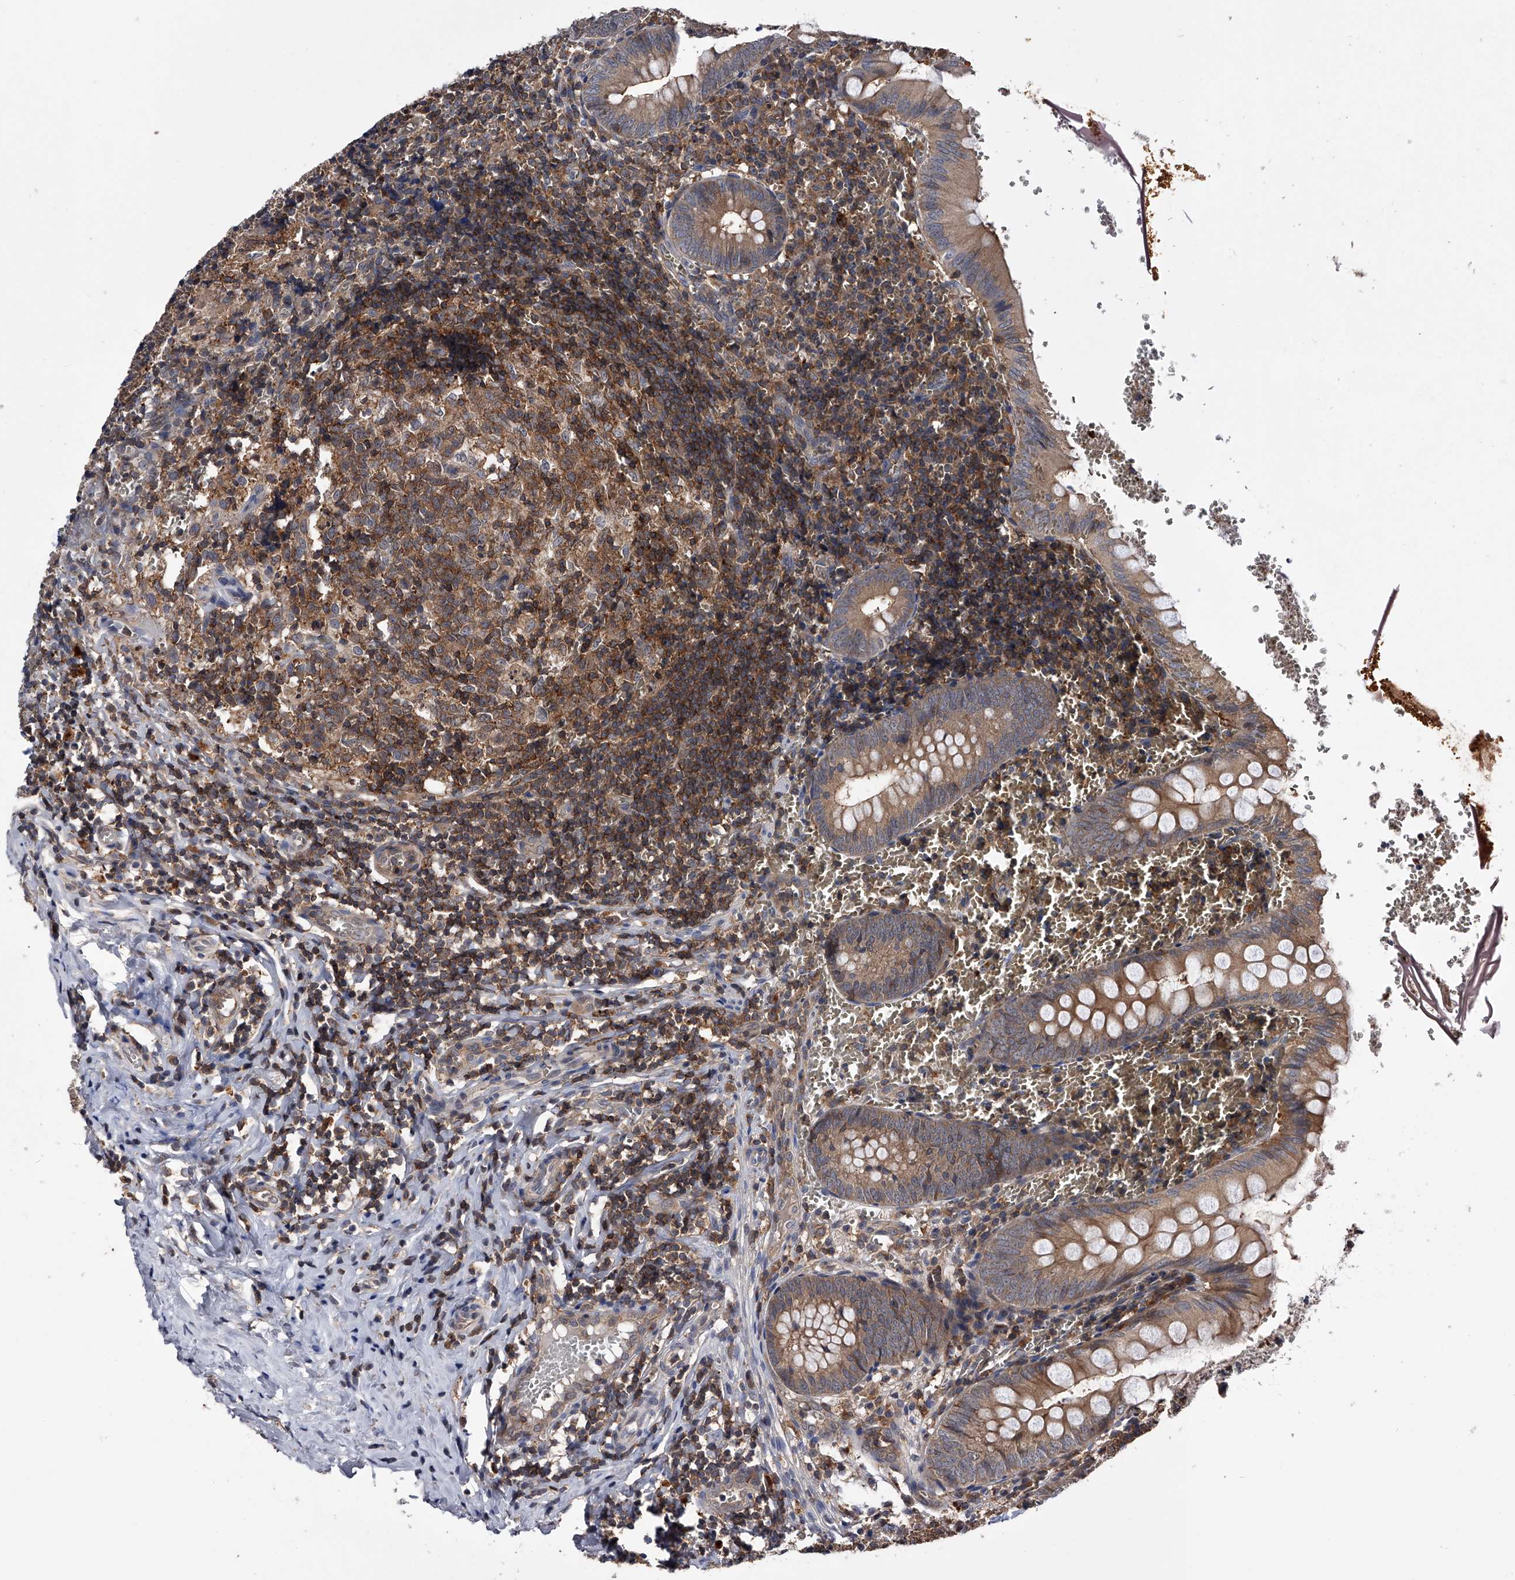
{"staining": {"intensity": "moderate", "quantity": ">75%", "location": "cytoplasmic/membranous"}, "tissue": "appendix", "cell_type": "Glandular cells", "image_type": "normal", "snomed": [{"axis": "morphology", "description": "Normal tissue, NOS"}, {"axis": "topography", "description": "Appendix"}], "caption": "Immunohistochemical staining of unremarkable human appendix shows medium levels of moderate cytoplasmic/membranous staining in about >75% of glandular cells.", "gene": "PAN3", "patient": {"sex": "male", "age": 8}}